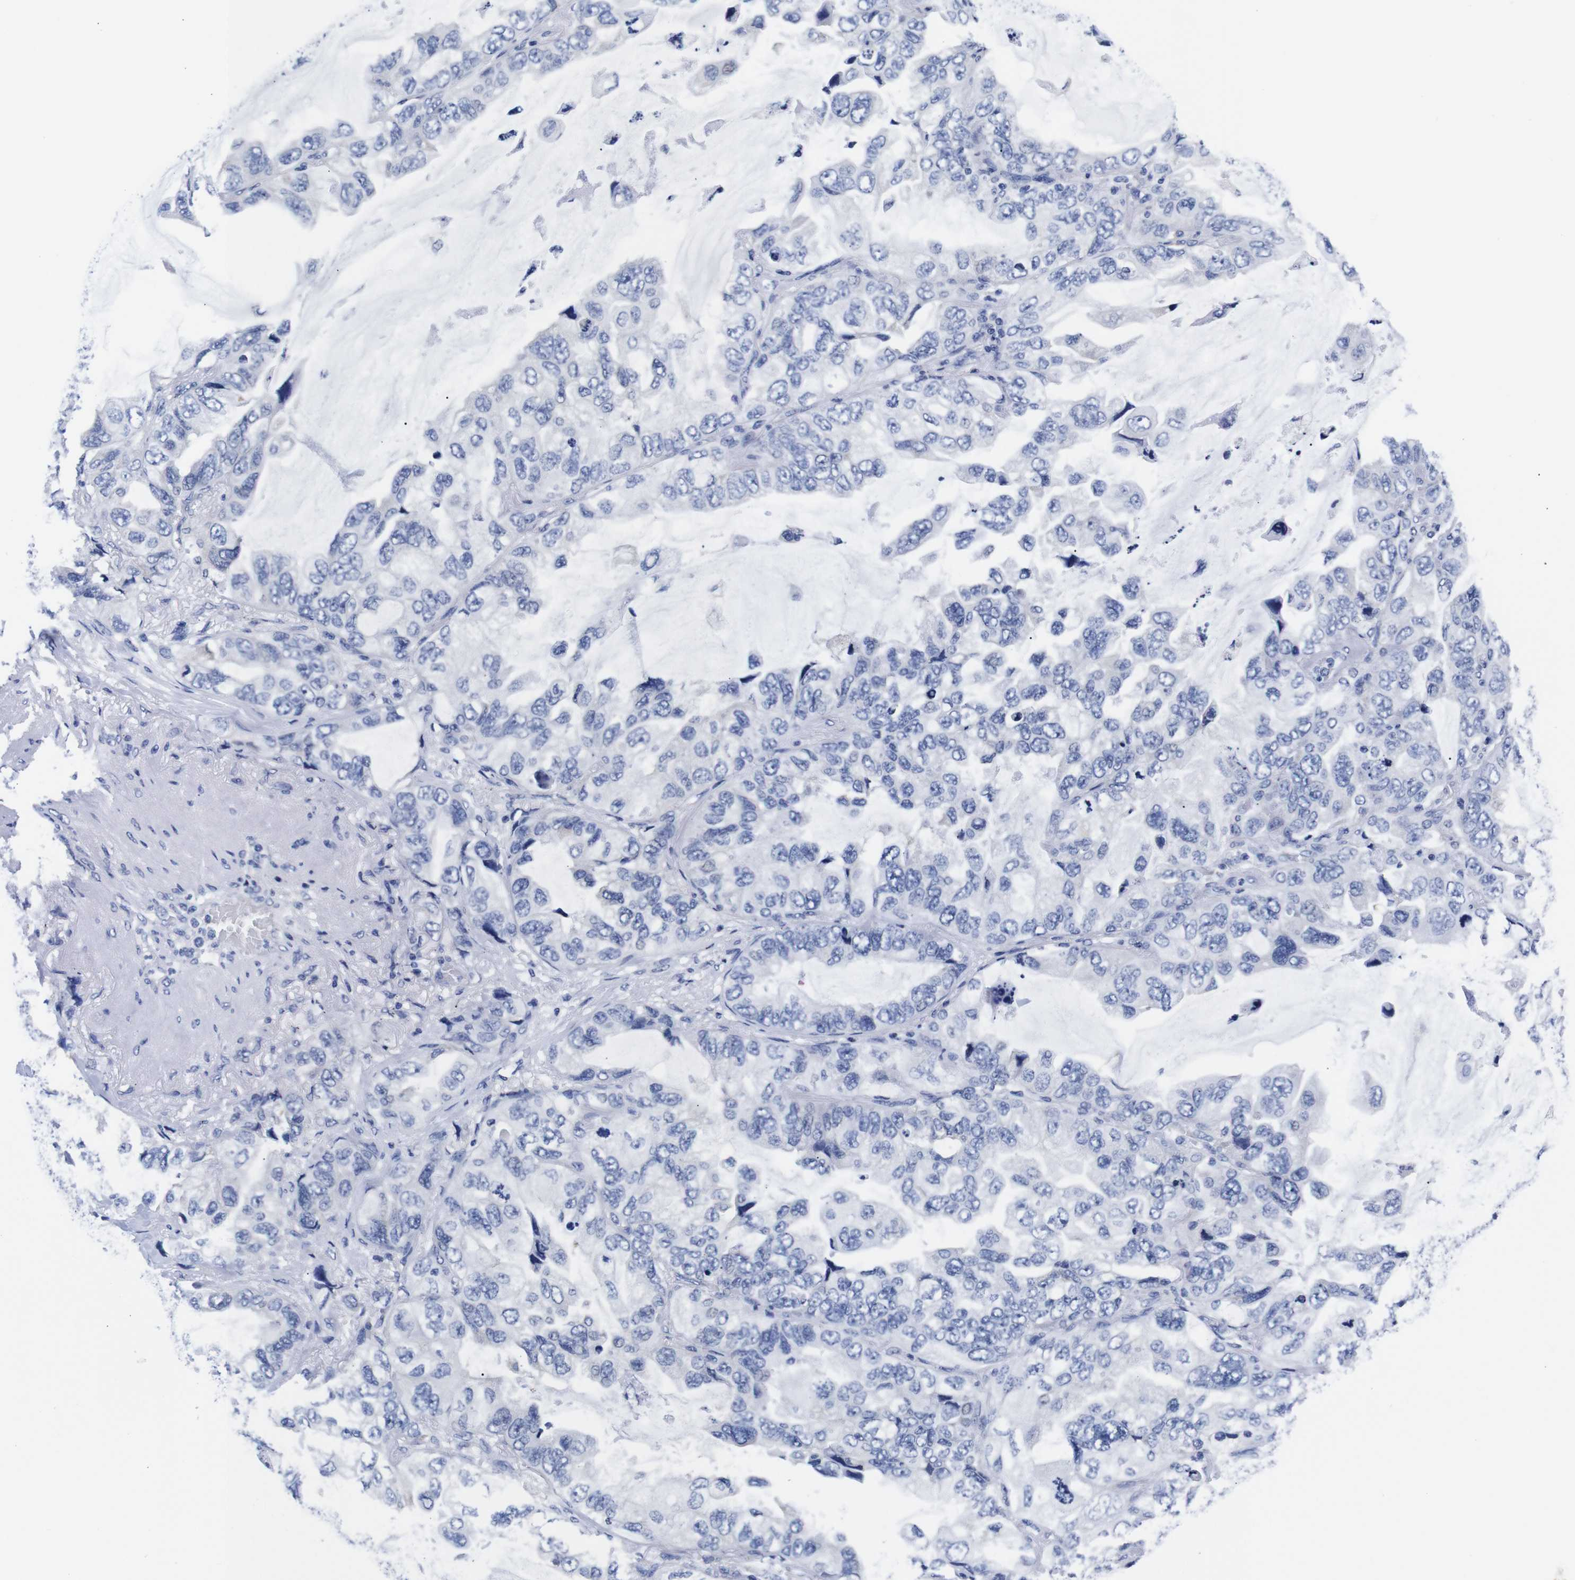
{"staining": {"intensity": "negative", "quantity": "none", "location": "none"}, "tissue": "lung cancer", "cell_type": "Tumor cells", "image_type": "cancer", "snomed": [{"axis": "morphology", "description": "Squamous cell carcinoma, NOS"}, {"axis": "topography", "description": "Lung"}], "caption": "This is an immunohistochemistry photomicrograph of human lung cancer (squamous cell carcinoma). There is no staining in tumor cells.", "gene": "CLEC4G", "patient": {"sex": "female", "age": 73}}